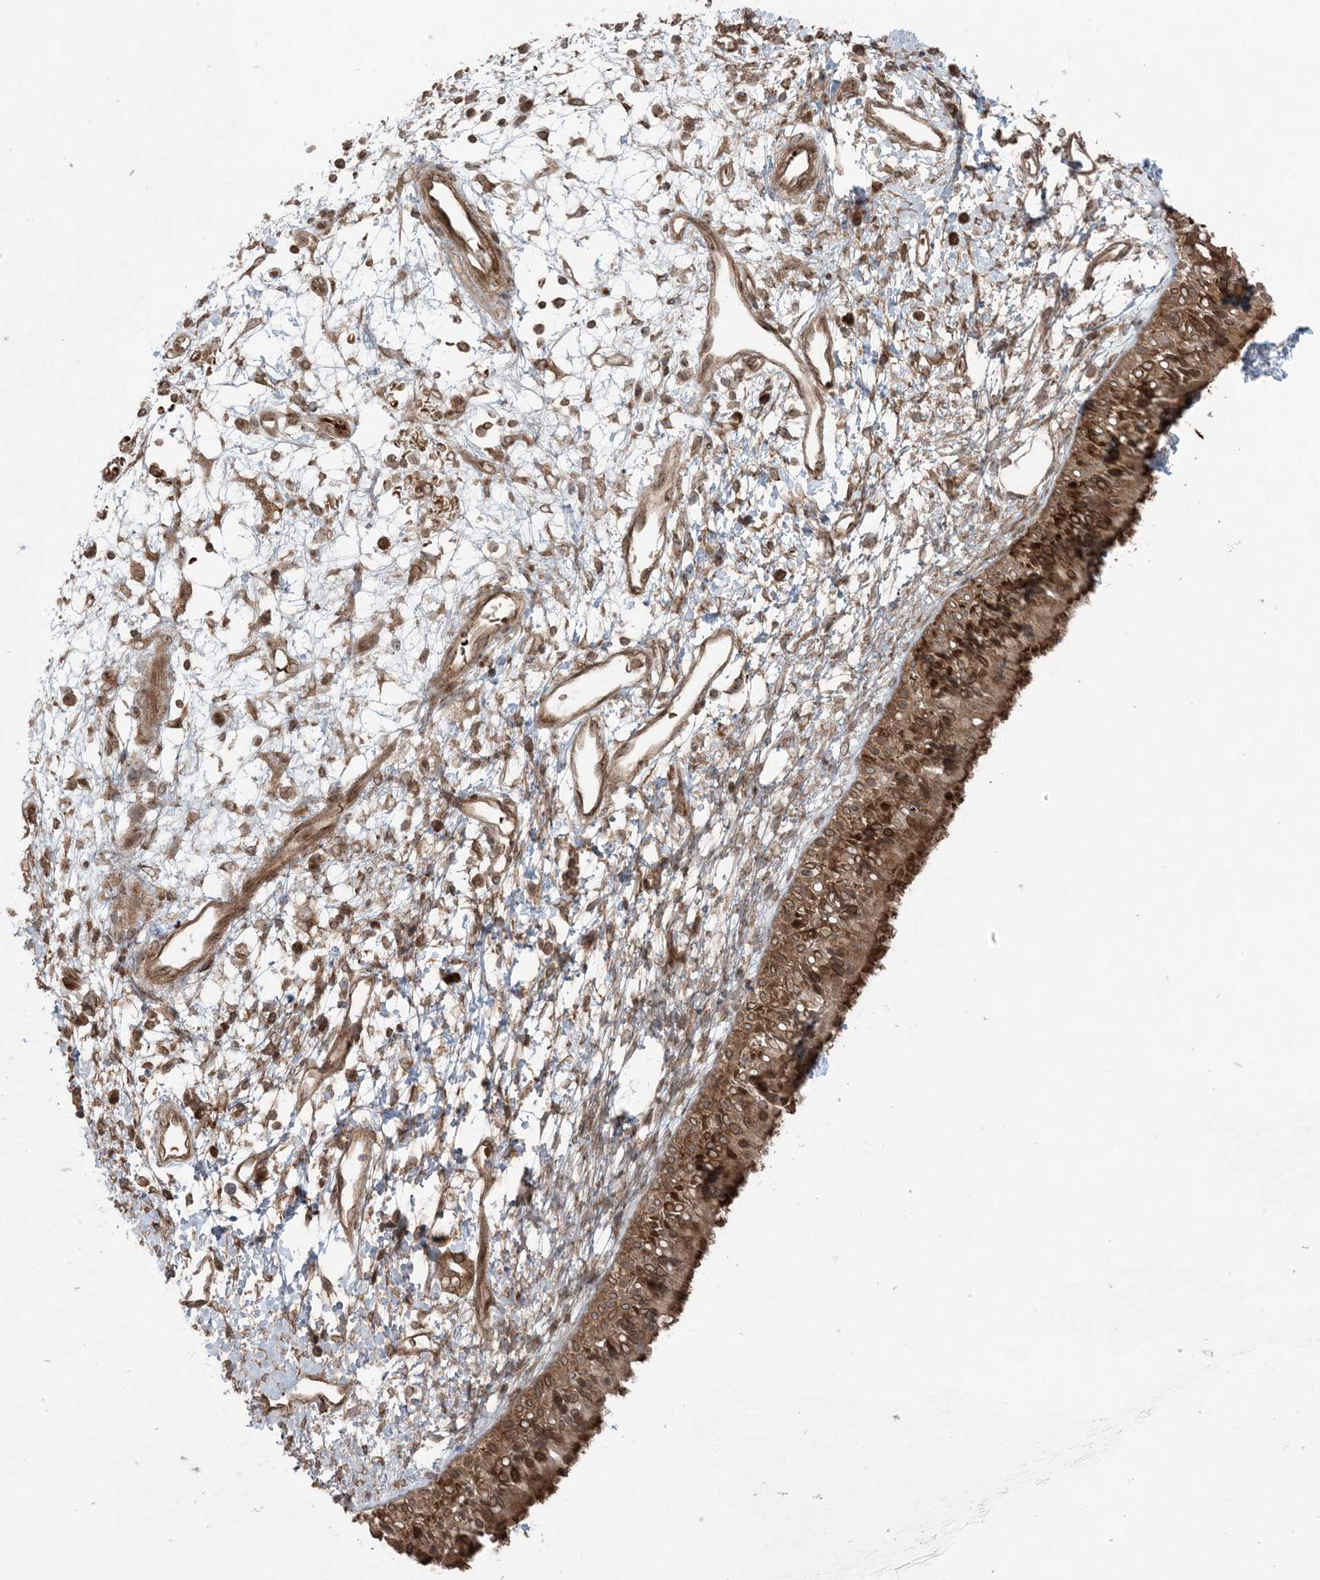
{"staining": {"intensity": "strong", "quantity": ">75%", "location": "cytoplasmic/membranous"}, "tissue": "nasopharynx", "cell_type": "Respiratory epithelial cells", "image_type": "normal", "snomed": [{"axis": "morphology", "description": "Normal tissue, NOS"}, {"axis": "topography", "description": "Nasopharynx"}], "caption": "Protein staining displays strong cytoplasmic/membranous expression in about >75% of respiratory epithelial cells in normal nasopharynx.", "gene": "DDX19B", "patient": {"sex": "male", "age": 22}}